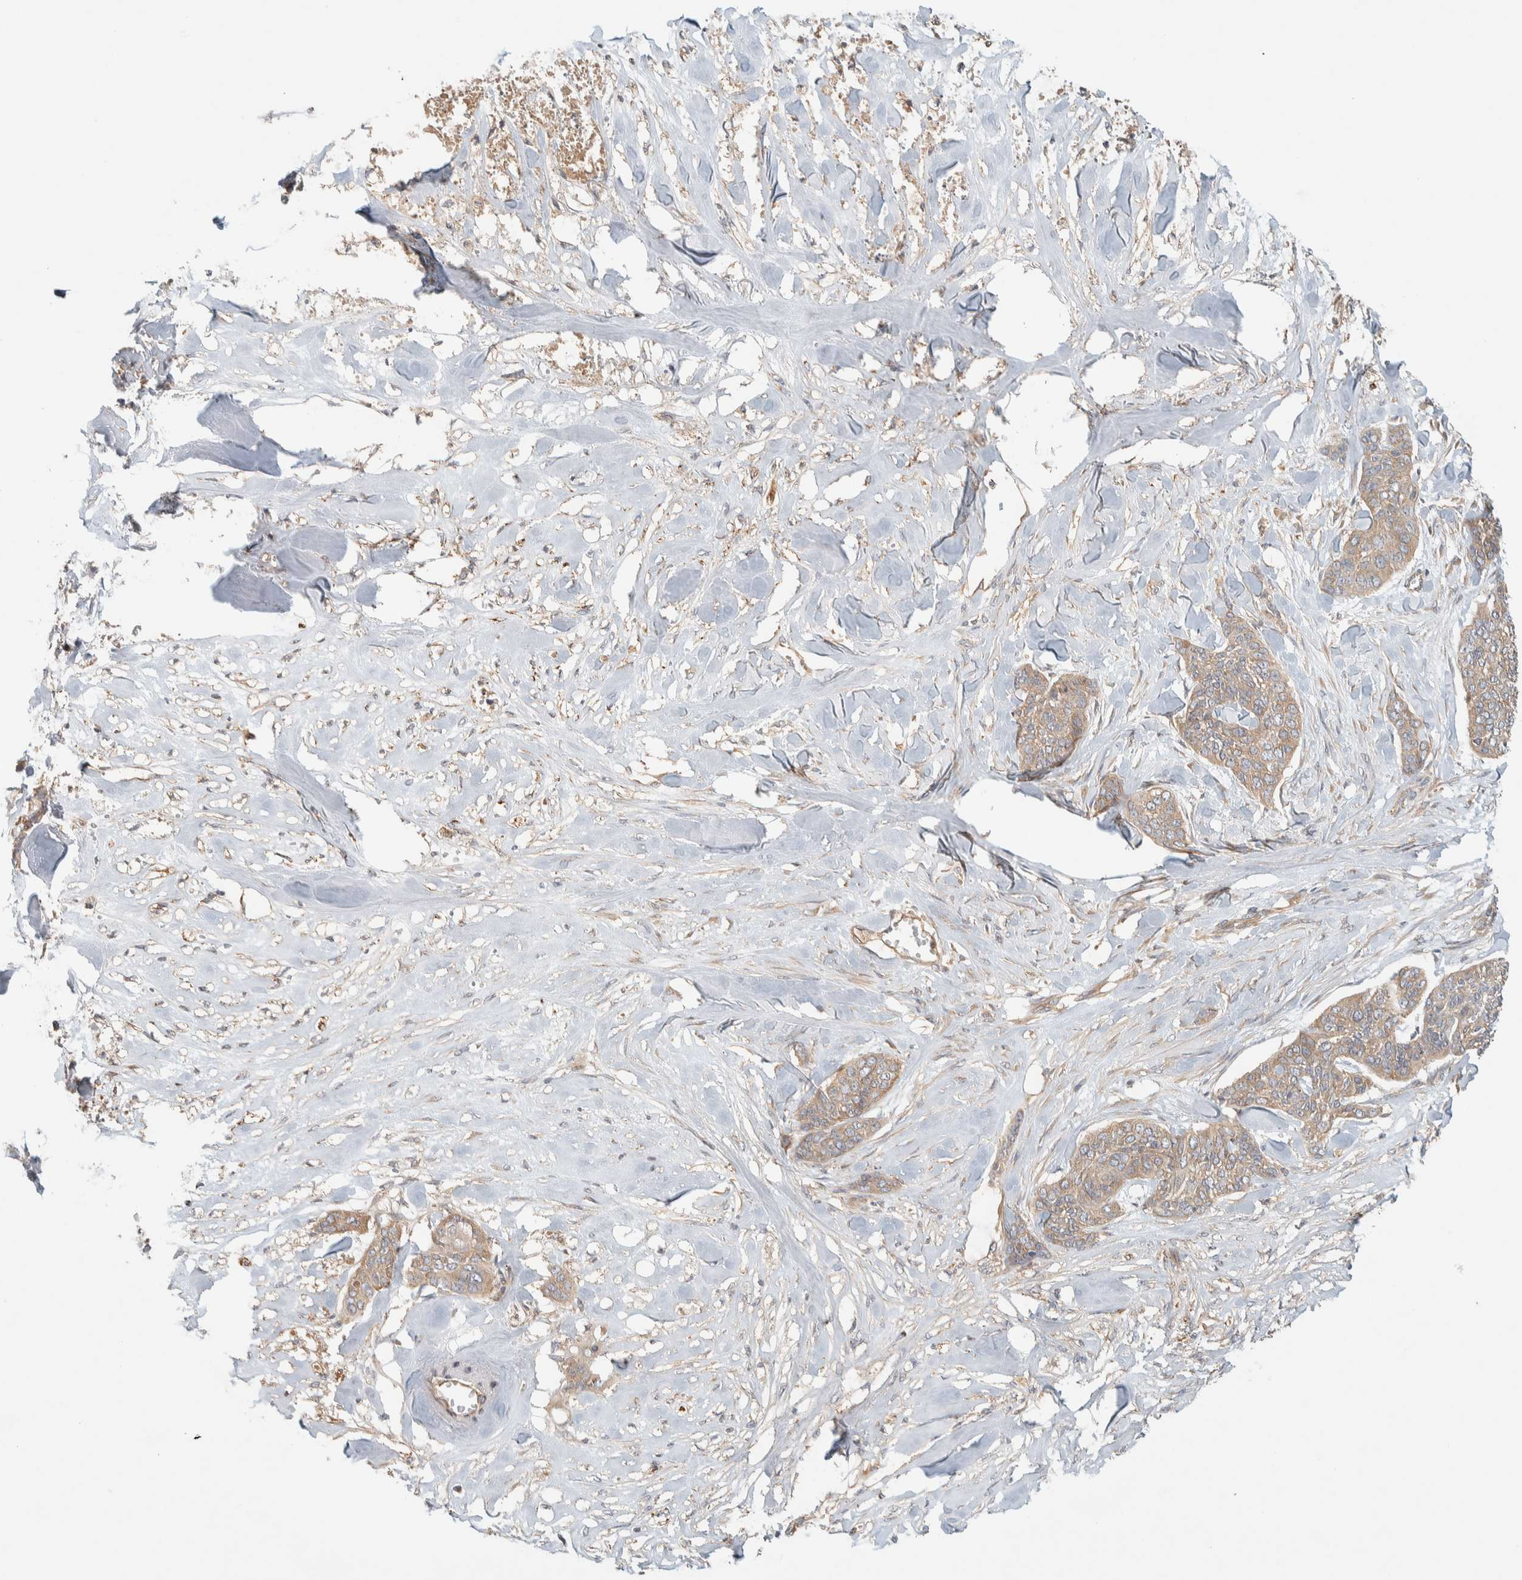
{"staining": {"intensity": "moderate", "quantity": ">75%", "location": "cytoplasmic/membranous"}, "tissue": "skin cancer", "cell_type": "Tumor cells", "image_type": "cancer", "snomed": [{"axis": "morphology", "description": "Basal cell carcinoma"}, {"axis": "topography", "description": "Skin"}], "caption": "Moderate cytoplasmic/membranous staining for a protein is appreciated in approximately >75% of tumor cells of skin cancer (basal cell carcinoma) using immunohistochemistry (IHC).", "gene": "FAM167A", "patient": {"sex": "female", "age": 64}}